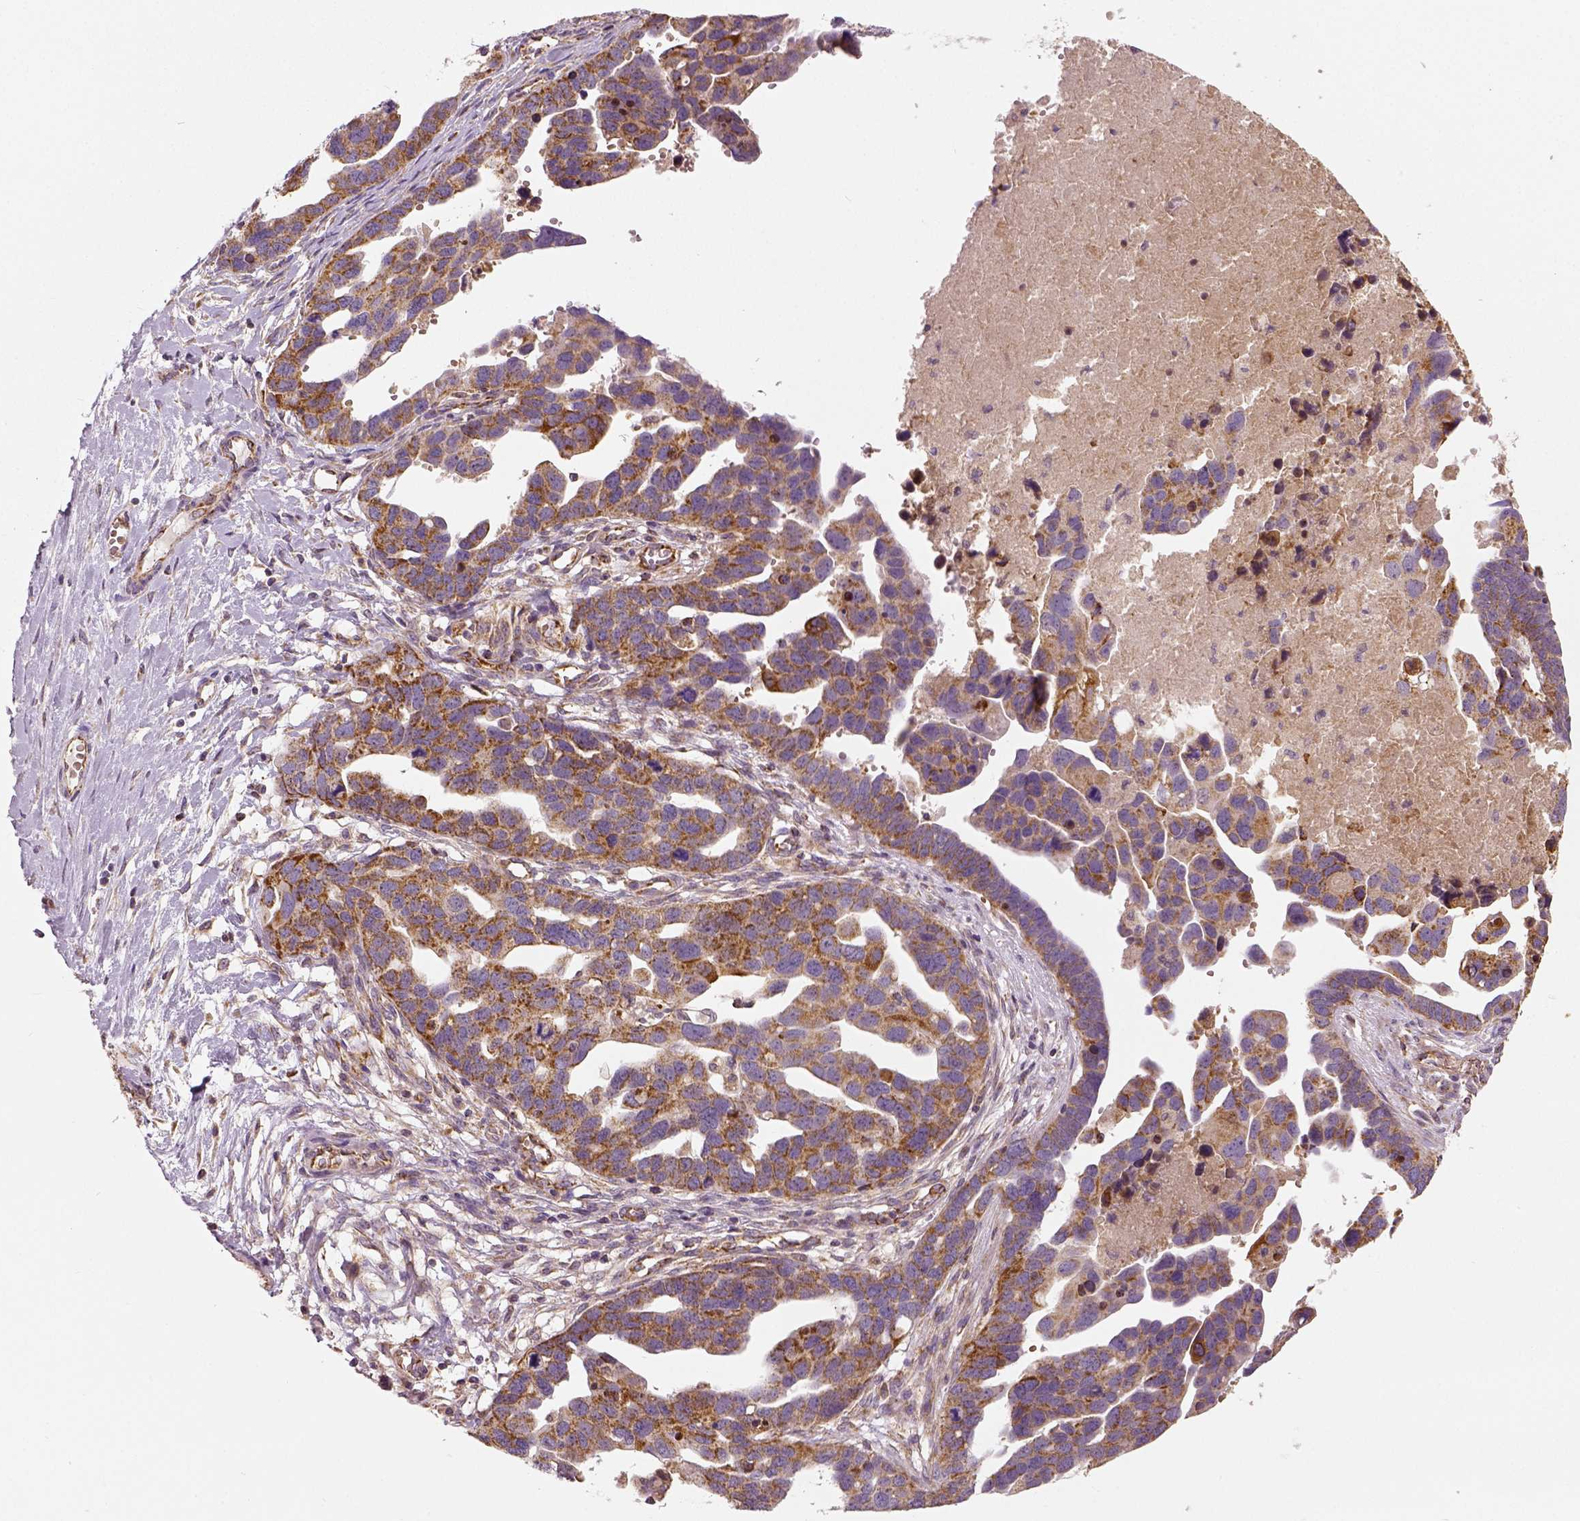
{"staining": {"intensity": "moderate", "quantity": ">75%", "location": "cytoplasmic/membranous"}, "tissue": "ovarian cancer", "cell_type": "Tumor cells", "image_type": "cancer", "snomed": [{"axis": "morphology", "description": "Cystadenocarcinoma, serous, NOS"}, {"axis": "topography", "description": "Ovary"}], "caption": "Ovarian cancer tissue exhibits moderate cytoplasmic/membranous positivity in about >75% of tumor cells", "gene": "PGAM5", "patient": {"sex": "female", "age": 54}}